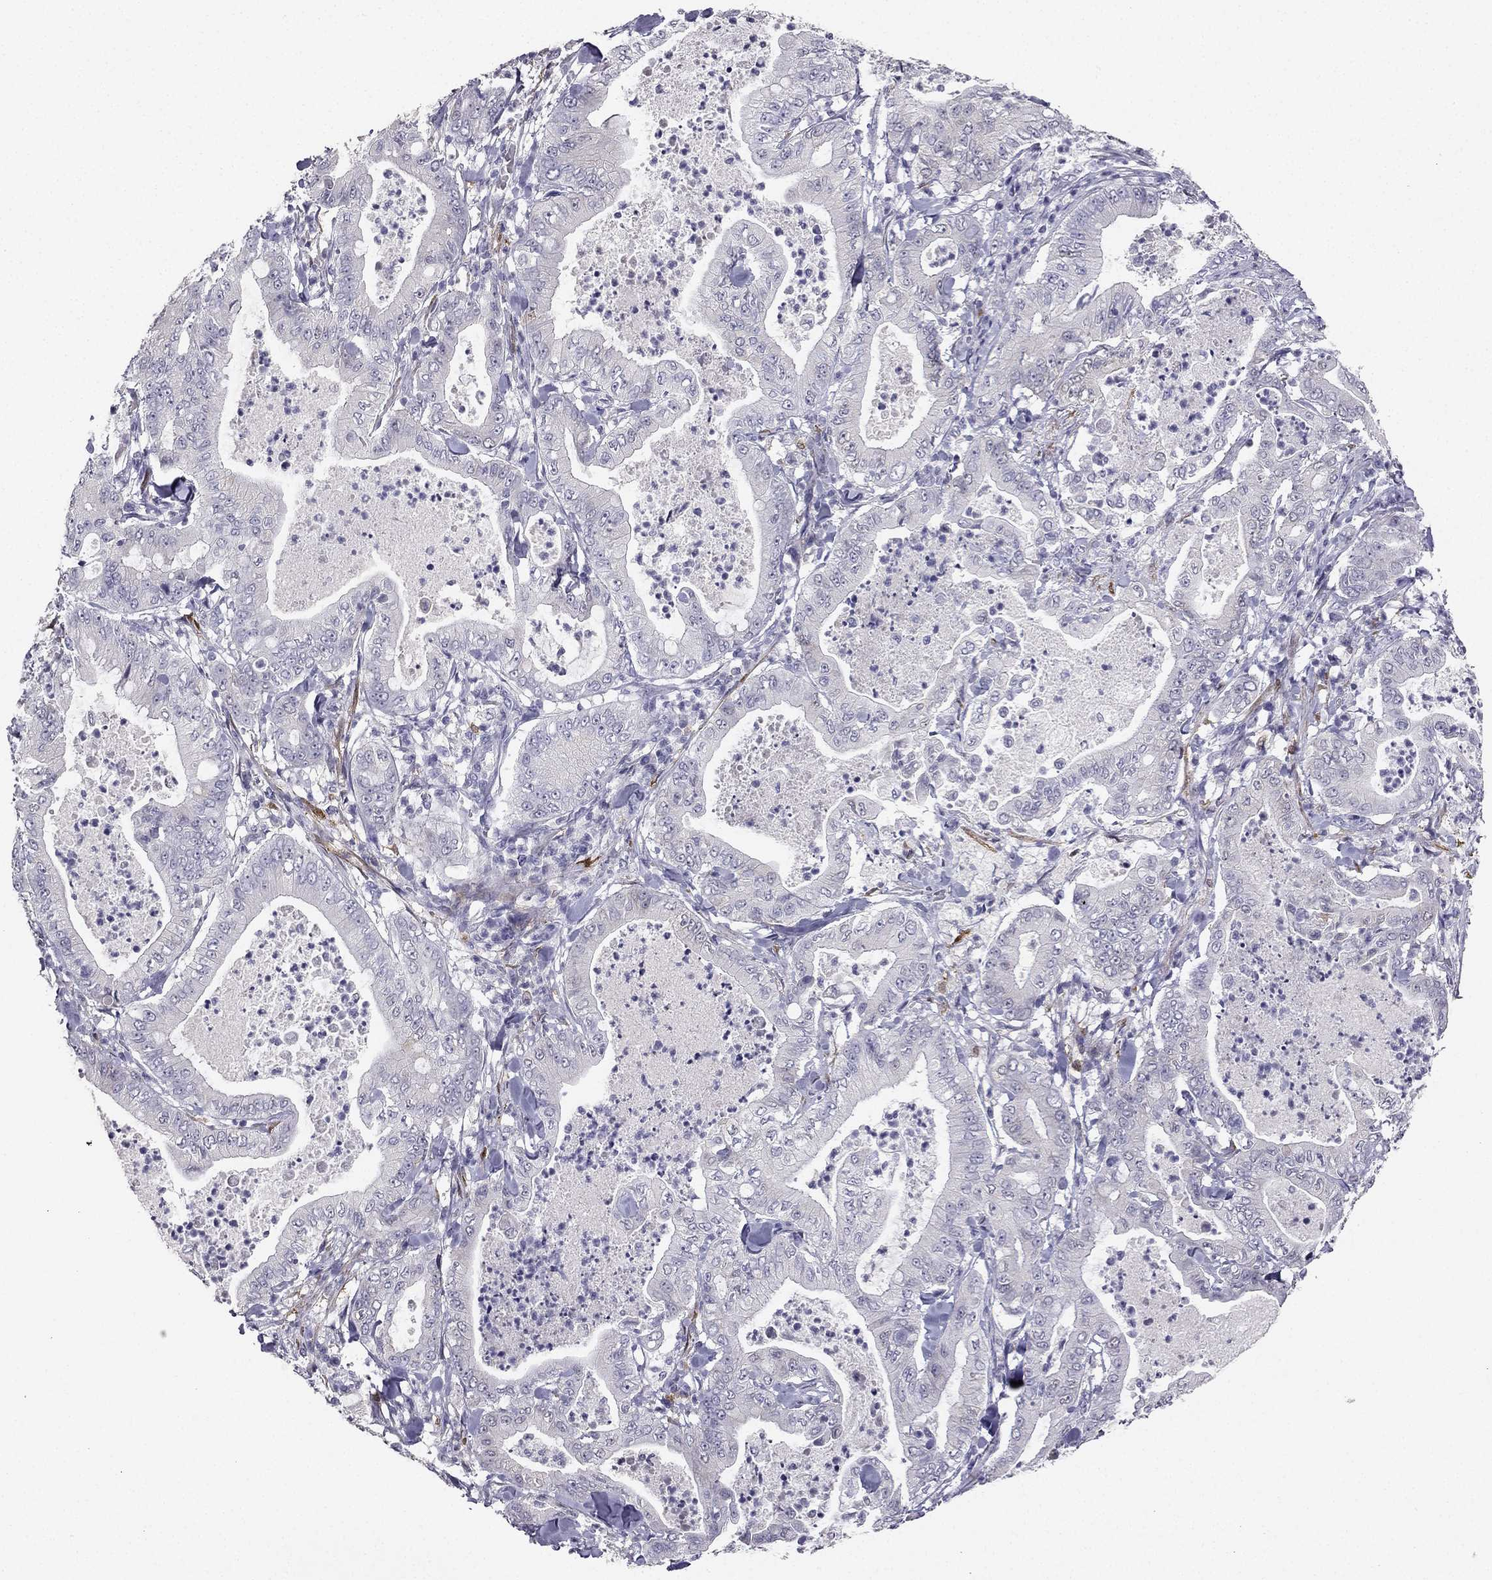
{"staining": {"intensity": "negative", "quantity": "none", "location": "none"}, "tissue": "pancreatic cancer", "cell_type": "Tumor cells", "image_type": "cancer", "snomed": [{"axis": "morphology", "description": "Adenocarcinoma, NOS"}, {"axis": "topography", "description": "Pancreas"}], "caption": "IHC image of neoplastic tissue: pancreatic cancer stained with DAB (3,3'-diaminobenzidine) reveals no significant protein positivity in tumor cells. (DAB (3,3'-diaminobenzidine) IHC with hematoxylin counter stain).", "gene": "CALB2", "patient": {"sex": "male", "age": 71}}